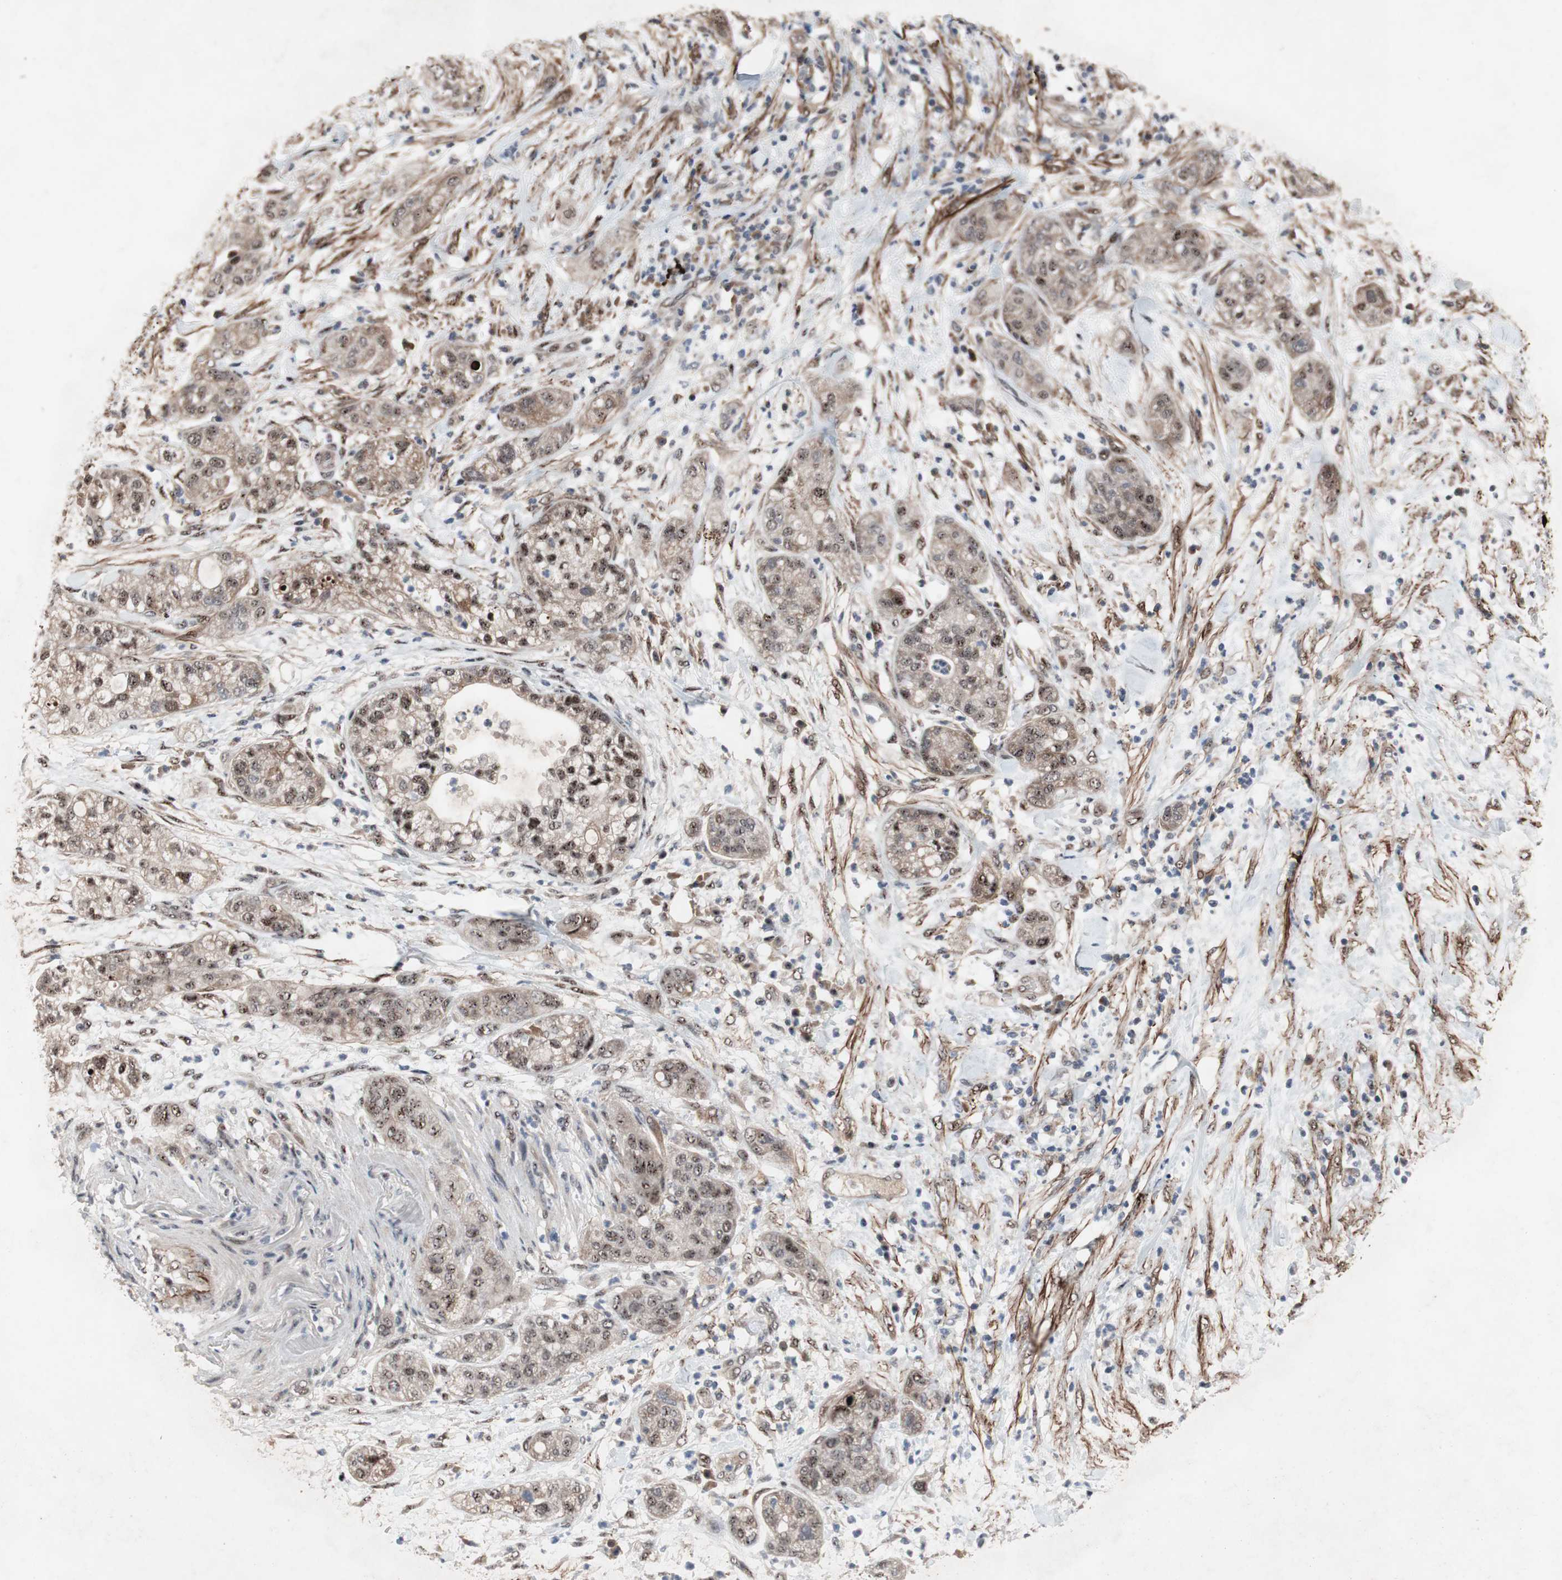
{"staining": {"intensity": "weak", "quantity": ">75%", "location": "cytoplasmic/membranous,nuclear"}, "tissue": "pancreatic cancer", "cell_type": "Tumor cells", "image_type": "cancer", "snomed": [{"axis": "morphology", "description": "Adenocarcinoma, NOS"}, {"axis": "topography", "description": "Pancreas"}], "caption": "This is a micrograph of immunohistochemistry staining of pancreatic cancer (adenocarcinoma), which shows weak expression in the cytoplasmic/membranous and nuclear of tumor cells.", "gene": "SOX7", "patient": {"sex": "female", "age": 78}}